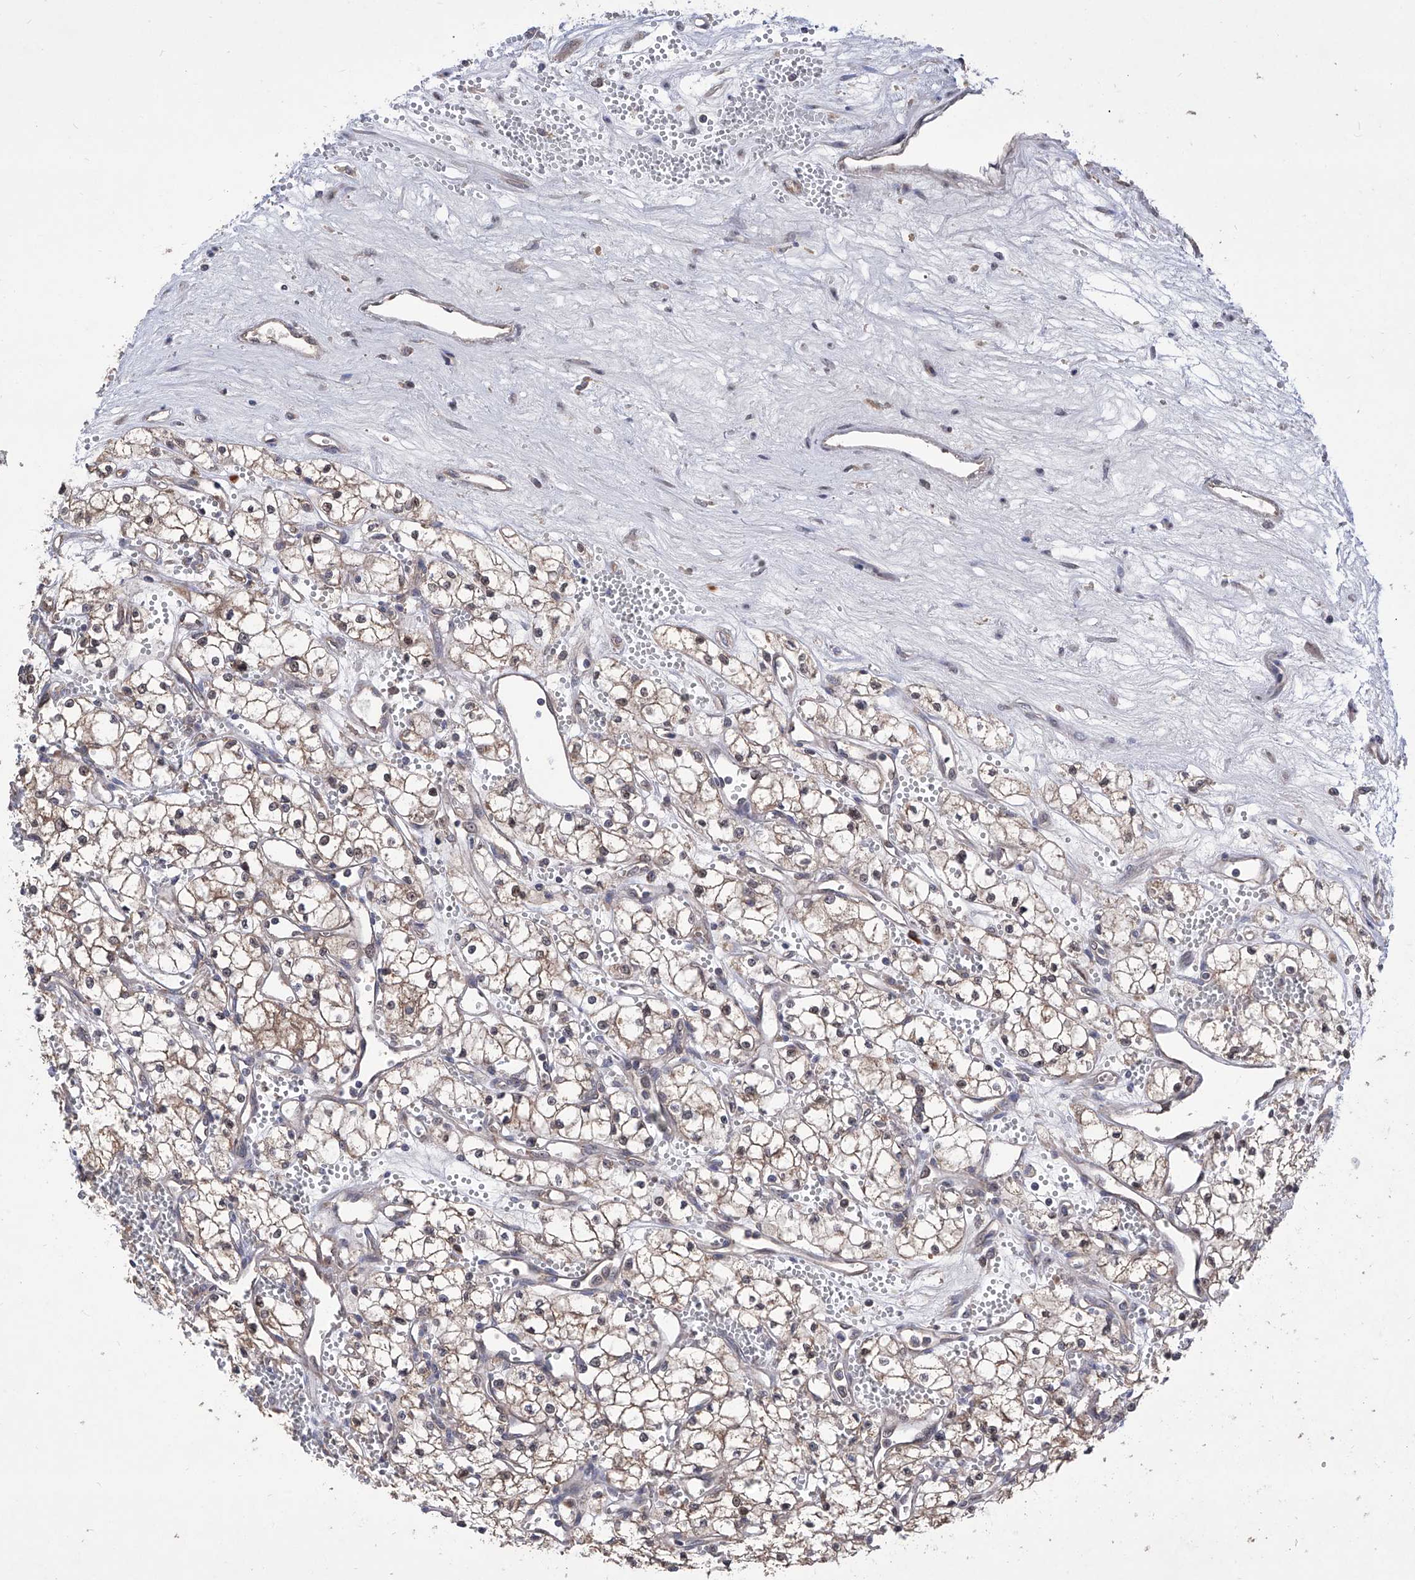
{"staining": {"intensity": "weak", "quantity": ">75%", "location": "cytoplasmic/membranous"}, "tissue": "renal cancer", "cell_type": "Tumor cells", "image_type": "cancer", "snomed": [{"axis": "morphology", "description": "Adenocarcinoma, NOS"}, {"axis": "topography", "description": "Kidney"}], "caption": "This histopathology image demonstrates immunohistochemistry staining of human renal cancer, with low weak cytoplasmic/membranous expression in approximately >75% of tumor cells.", "gene": "USP45", "patient": {"sex": "male", "age": 59}}